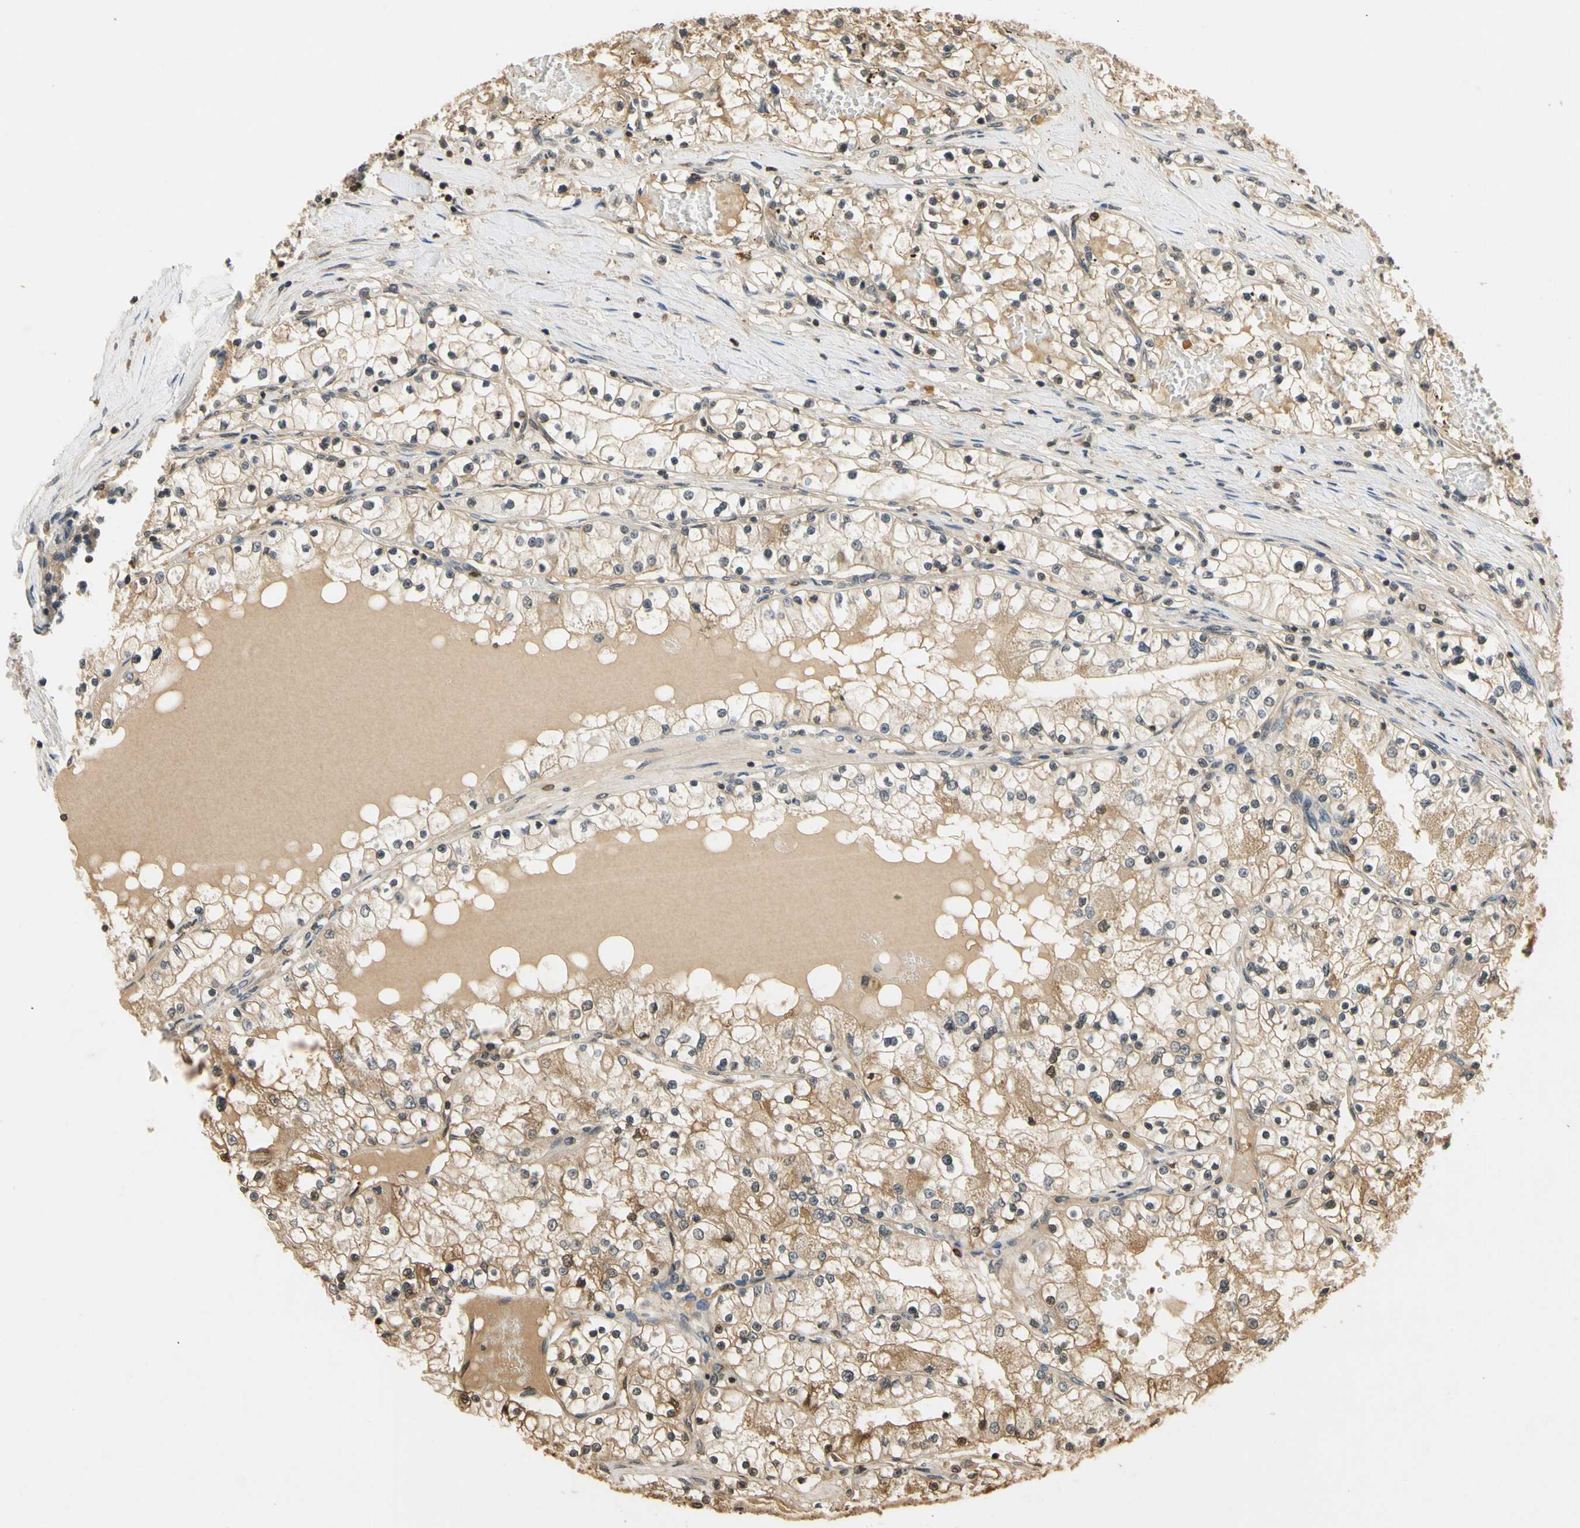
{"staining": {"intensity": "moderate", "quantity": ">75%", "location": "cytoplasmic/membranous,nuclear"}, "tissue": "renal cancer", "cell_type": "Tumor cells", "image_type": "cancer", "snomed": [{"axis": "morphology", "description": "Adenocarcinoma, NOS"}, {"axis": "topography", "description": "Kidney"}], "caption": "Tumor cells display medium levels of moderate cytoplasmic/membranous and nuclear staining in about >75% of cells in human adenocarcinoma (renal).", "gene": "SOD1", "patient": {"sex": "male", "age": 68}}